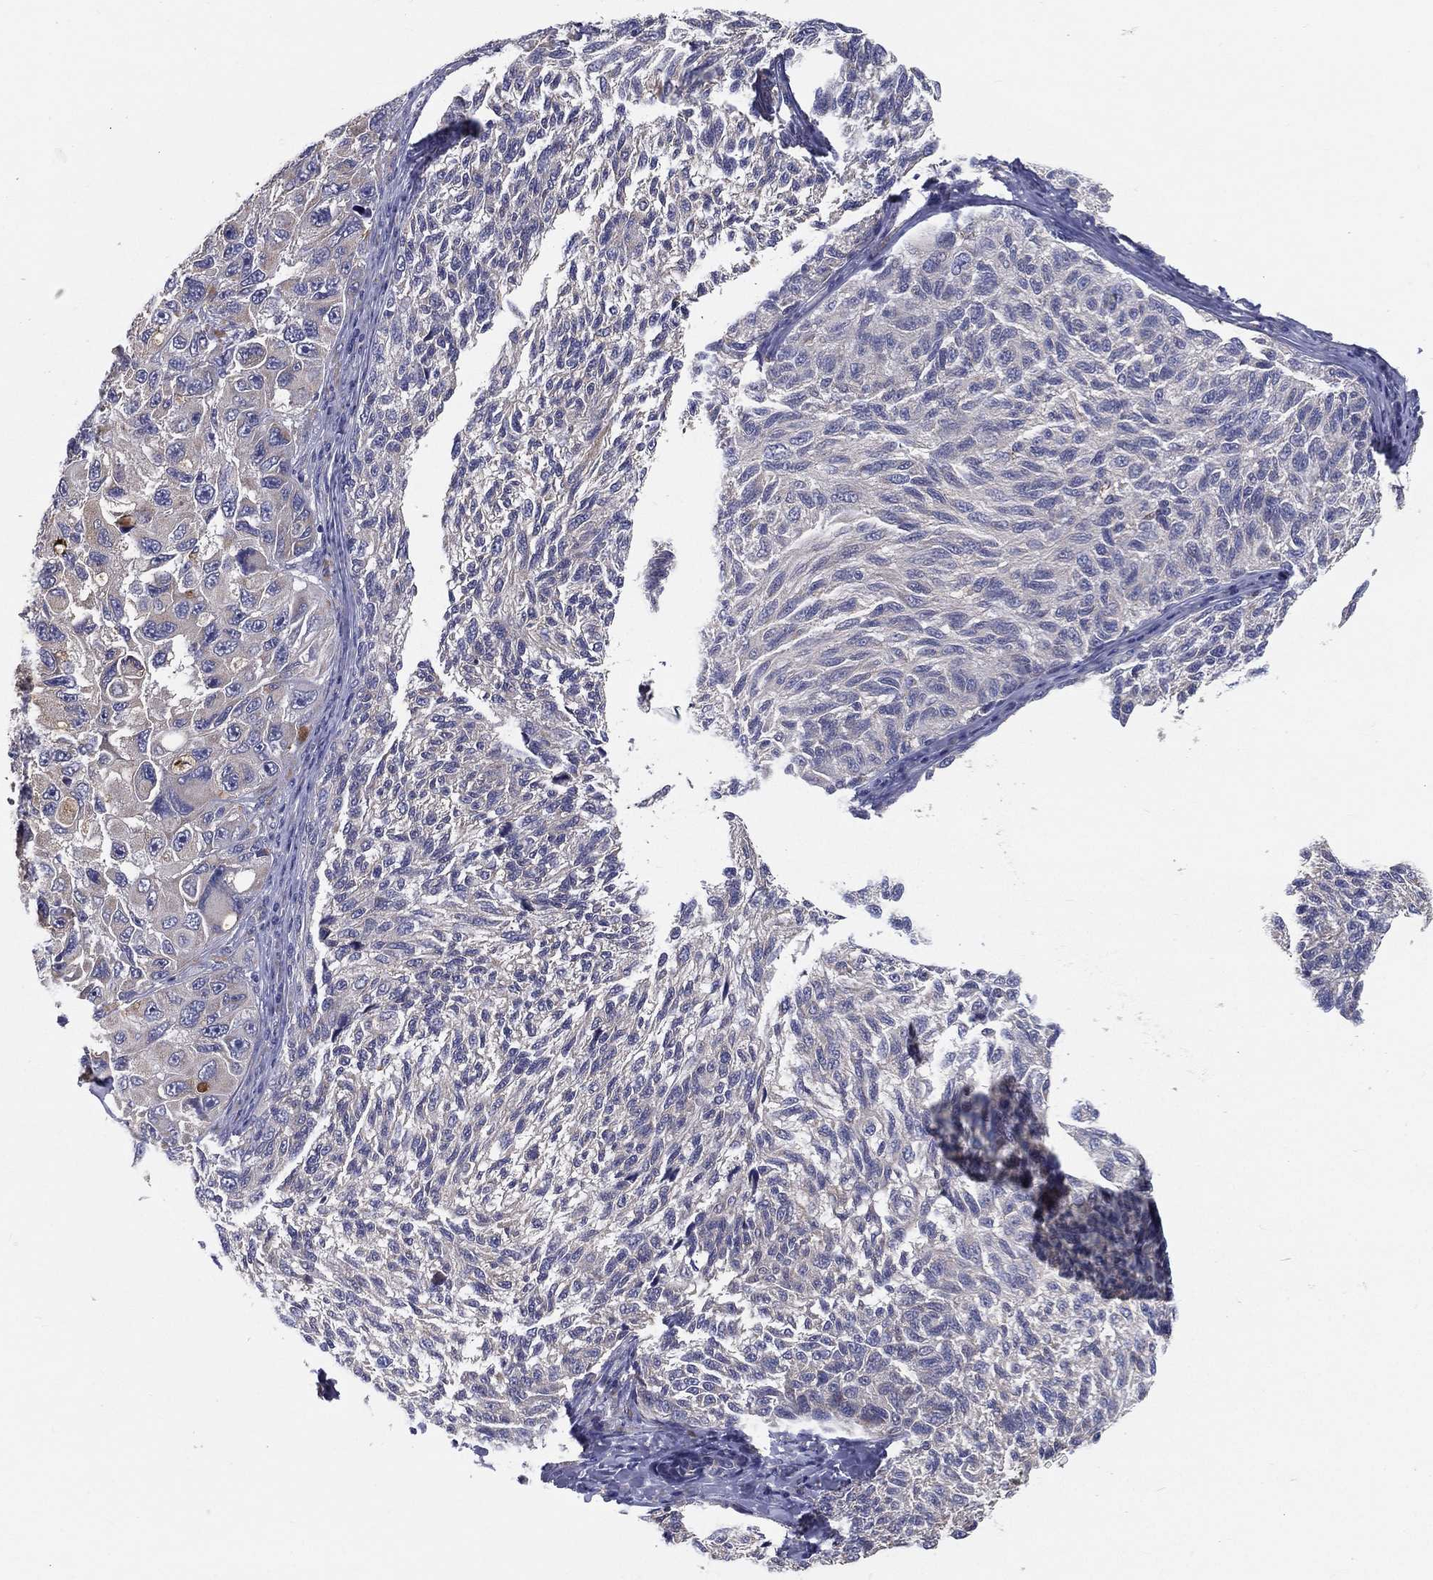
{"staining": {"intensity": "negative", "quantity": "none", "location": "none"}, "tissue": "melanoma", "cell_type": "Tumor cells", "image_type": "cancer", "snomed": [{"axis": "morphology", "description": "Malignant melanoma, NOS"}, {"axis": "topography", "description": "Skin"}], "caption": "This image is of melanoma stained with immunohistochemistry to label a protein in brown with the nuclei are counter-stained blue. There is no positivity in tumor cells.", "gene": "PCSK1", "patient": {"sex": "female", "age": 73}}